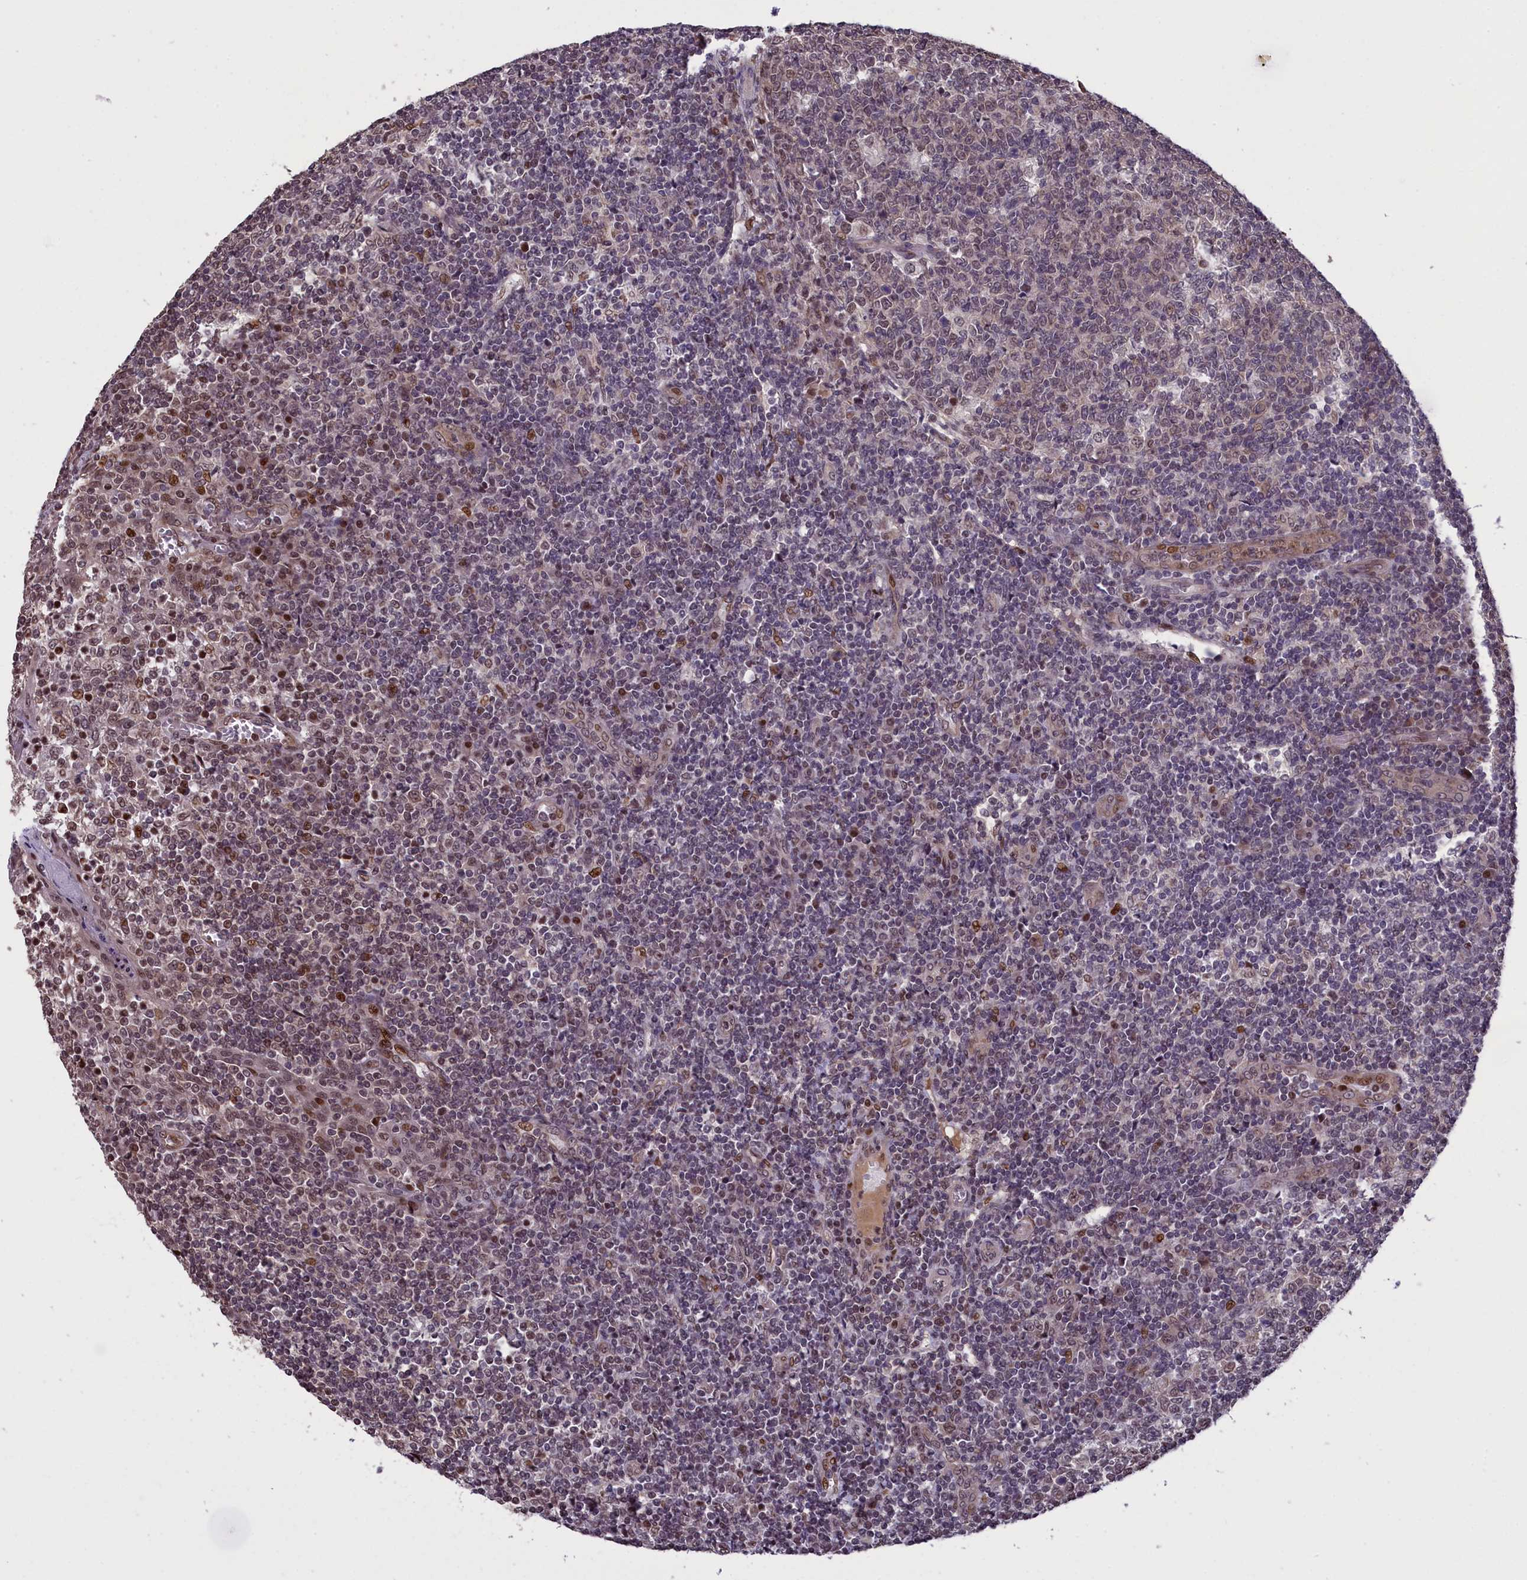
{"staining": {"intensity": "weak", "quantity": "25%-75%", "location": "nuclear"}, "tissue": "tonsil", "cell_type": "Germinal center cells", "image_type": "normal", "snomed": [{"axis": "morphology", "description": "Normal tissue, NOS"}, {"axis": "topography", "description": "Tonsil"}], "caption": "High-magnification brightfield microscopy of unremarkable tonsil stained with DAB (brown) and counterstained with hematoxylin (blue). germinal center cells exhibit weak nuclear expression is seen in about25%-75% of cells.", "gene": "RELB", "patient": {"sex": "female", "age": 19}}